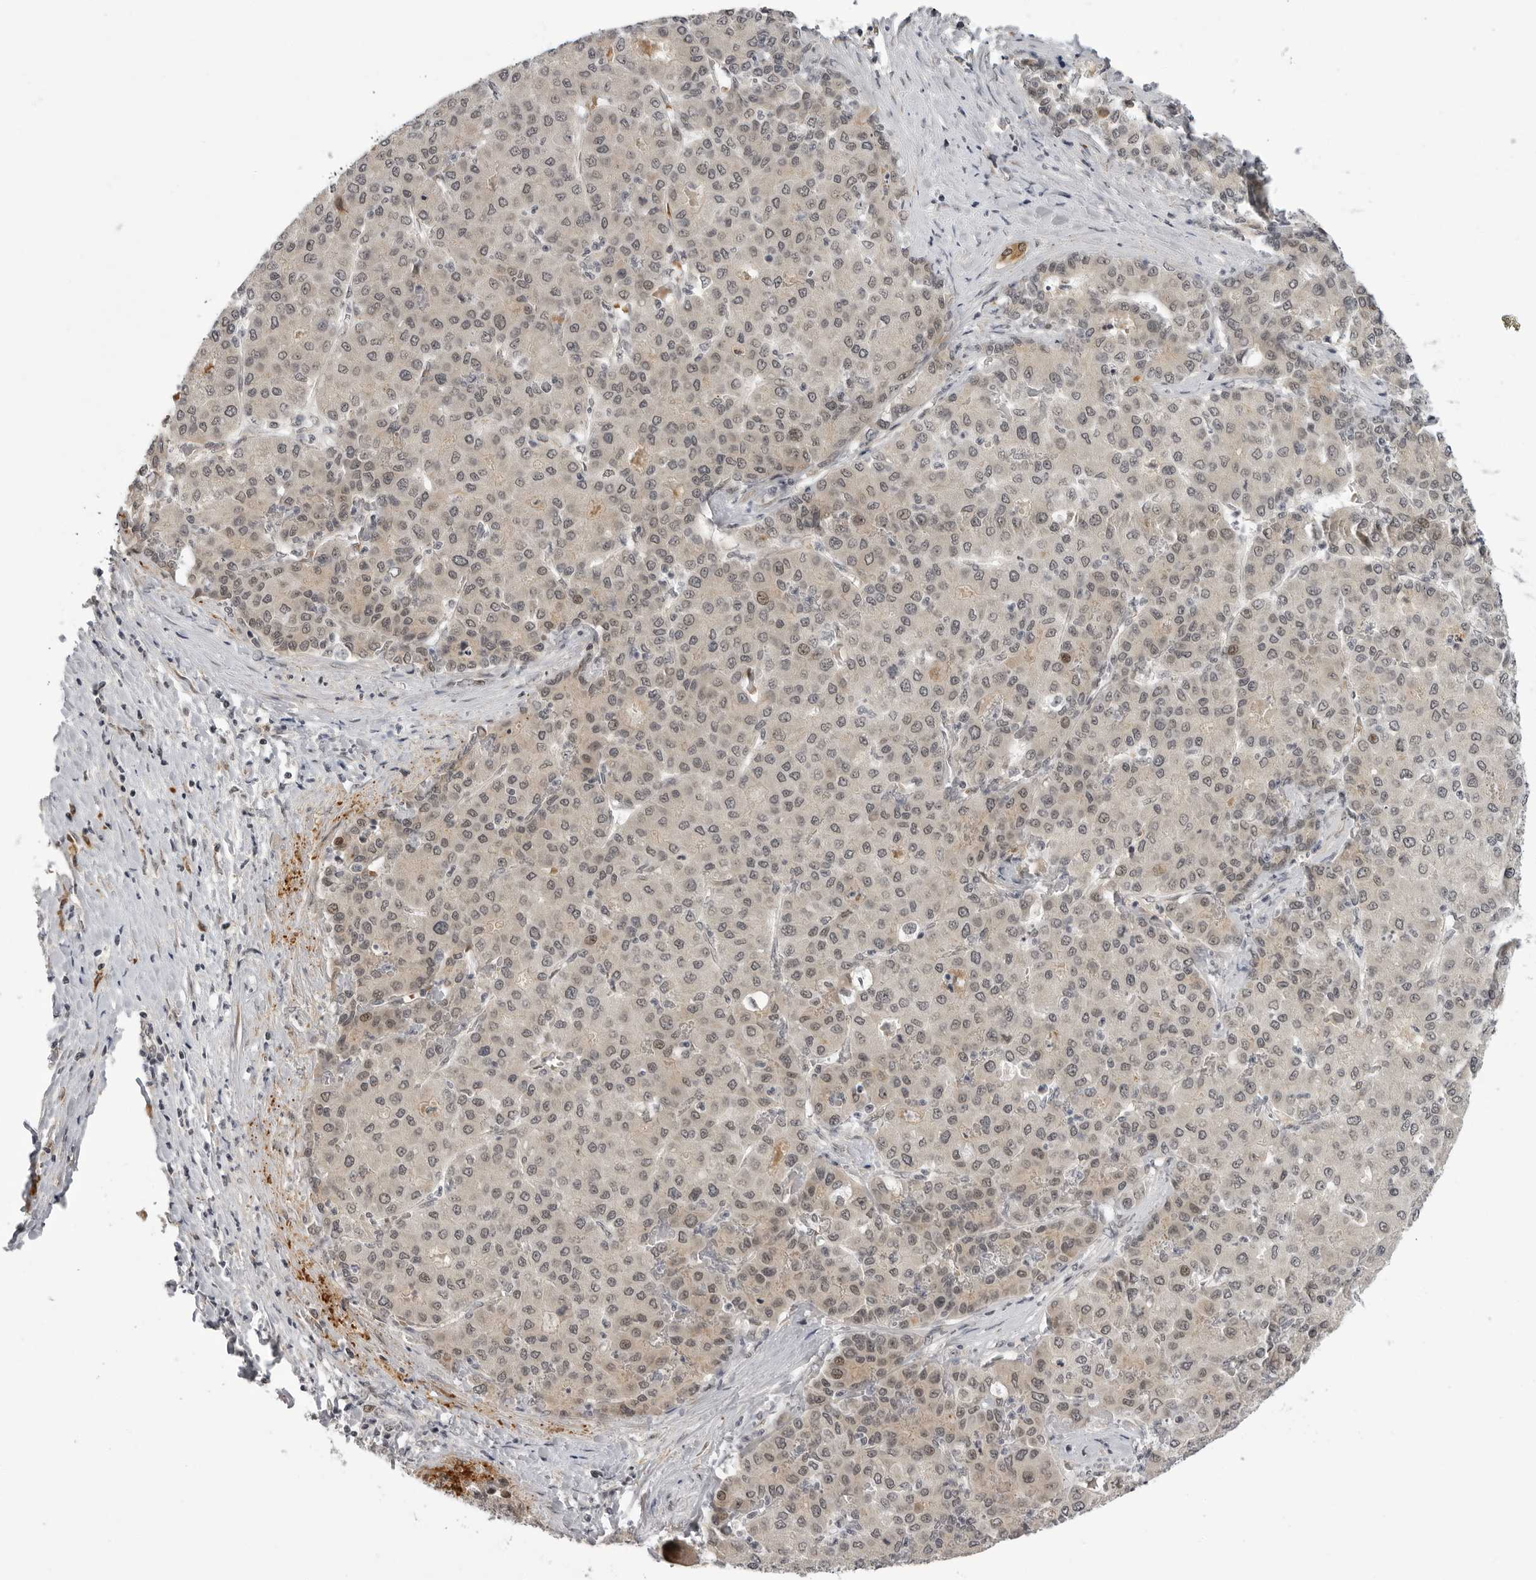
{"staining": {"intensity": "moderate", "quantity": ">75%", "location": "cytoplasmic/membranous,nuclear"}, "tissue": "liver cancer", "cell_type": "Tumor cells", "image_type": "cancer", "snomed": [{"axis": "morphology", "description": "Carcinoma, Hepatocellular, NOS"}, {"axis": "topography", "description": "Liver"}], "caption": "Protein staining of liver hepatocellular carcinoma tissue reveals moderate cytoplasmic/membranous and nuclear staining in about >75% of tumor cells.", "gene": "ALPK2", "patient": {"sex": "male", "age": 65}}